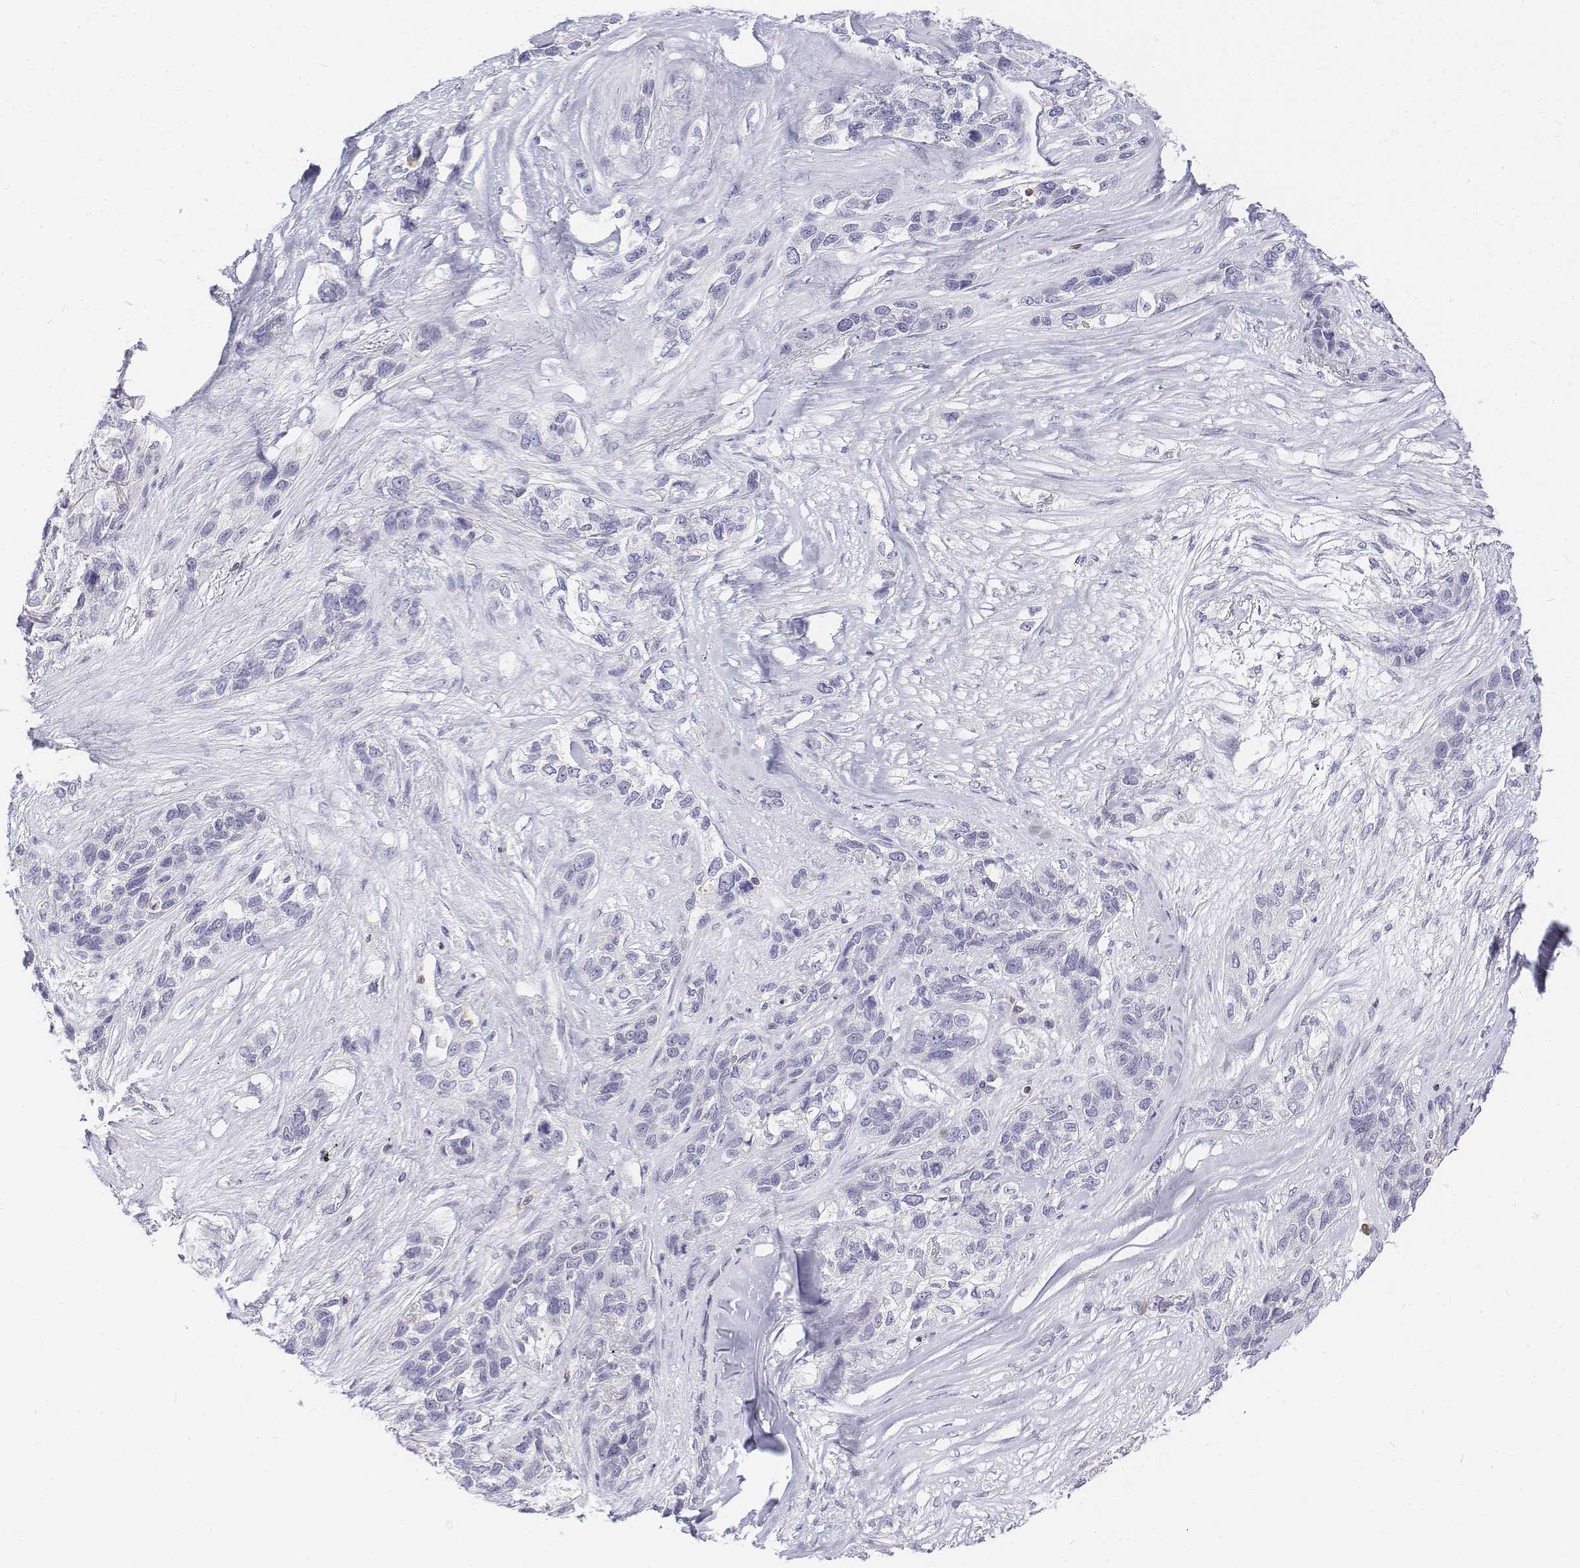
{"staining": {"intensity": "negative", "quantity": "none", "location": "none"}, "tissue": "lung cancer", "cell_type": "Tumor cells", "image_type": "cancer", "snomed": [{"axis": "morphology", "description": "Squamous cell carcinoma, NOS"}, {"axis": "topography", "description": "Lung"}], "caption": "Lung cancer was stained to show a protein in brown. There is no significant positivity in tumor cells.", "gene": "CD3E", "patient": {"sex": "female", "age": 70}}